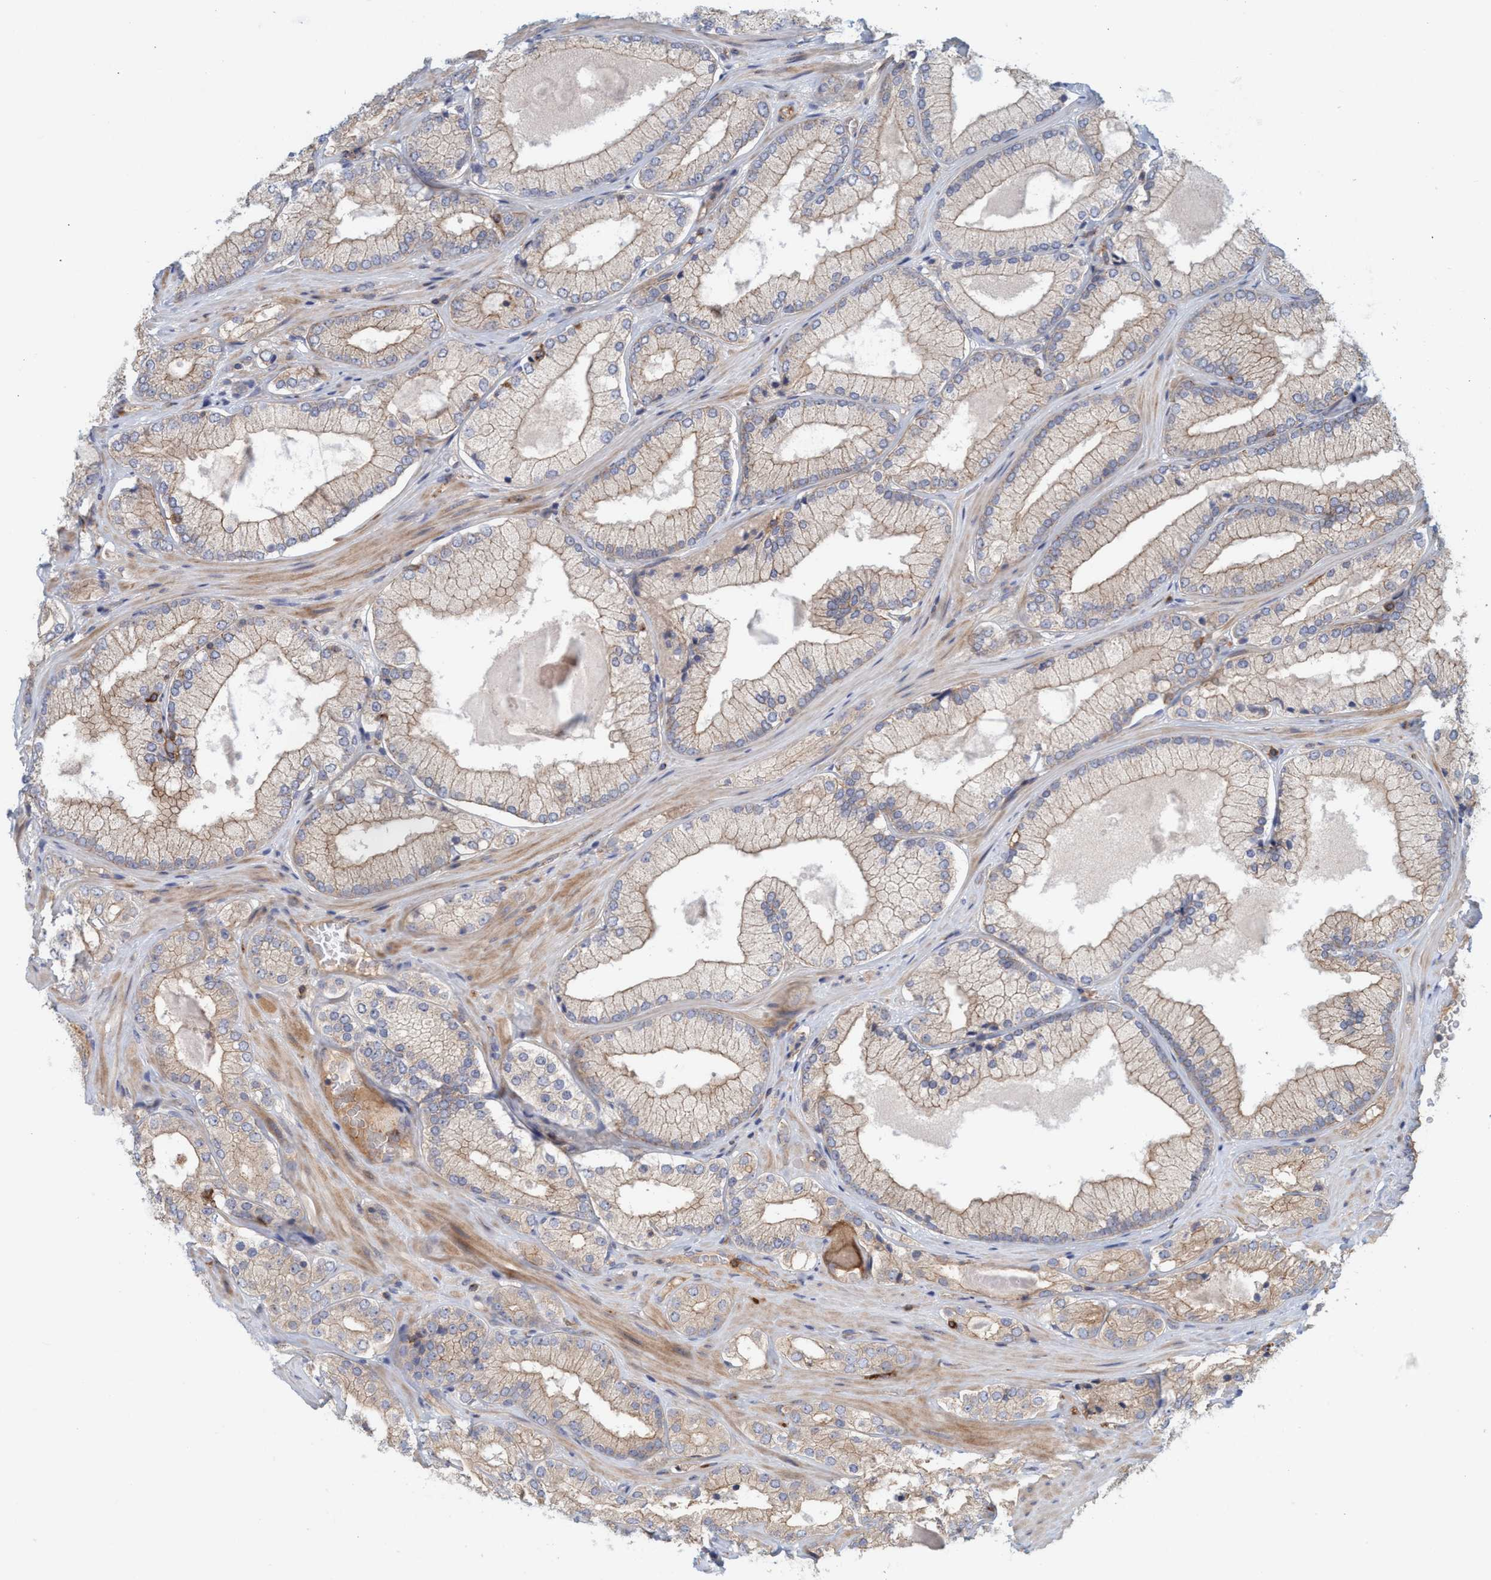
{"staining": {"intensity": "moderate", "quantity": ">75%", "location": "cytoplasmic/membranous"}, "tissue": "prostate cancer", "cell_type": "Tumor cells", "image_type": "cancer", "snomed": [{"axis": "morphology", "description": "Adenocarcinoma, Low grade"}, {"axis": "topography", "description": "Prostate"}], "caption": "This micrograph reveals prostate cancer stained with immunohistochemistry (IHC) to label a protein in brown. The cytoplasmic/membranous of tumor cells show moderate positivity for the protein. Nuclei are counter-stained blue.", "gene": "SPECC1", "patient": {"sex": "male", "age": 65}}